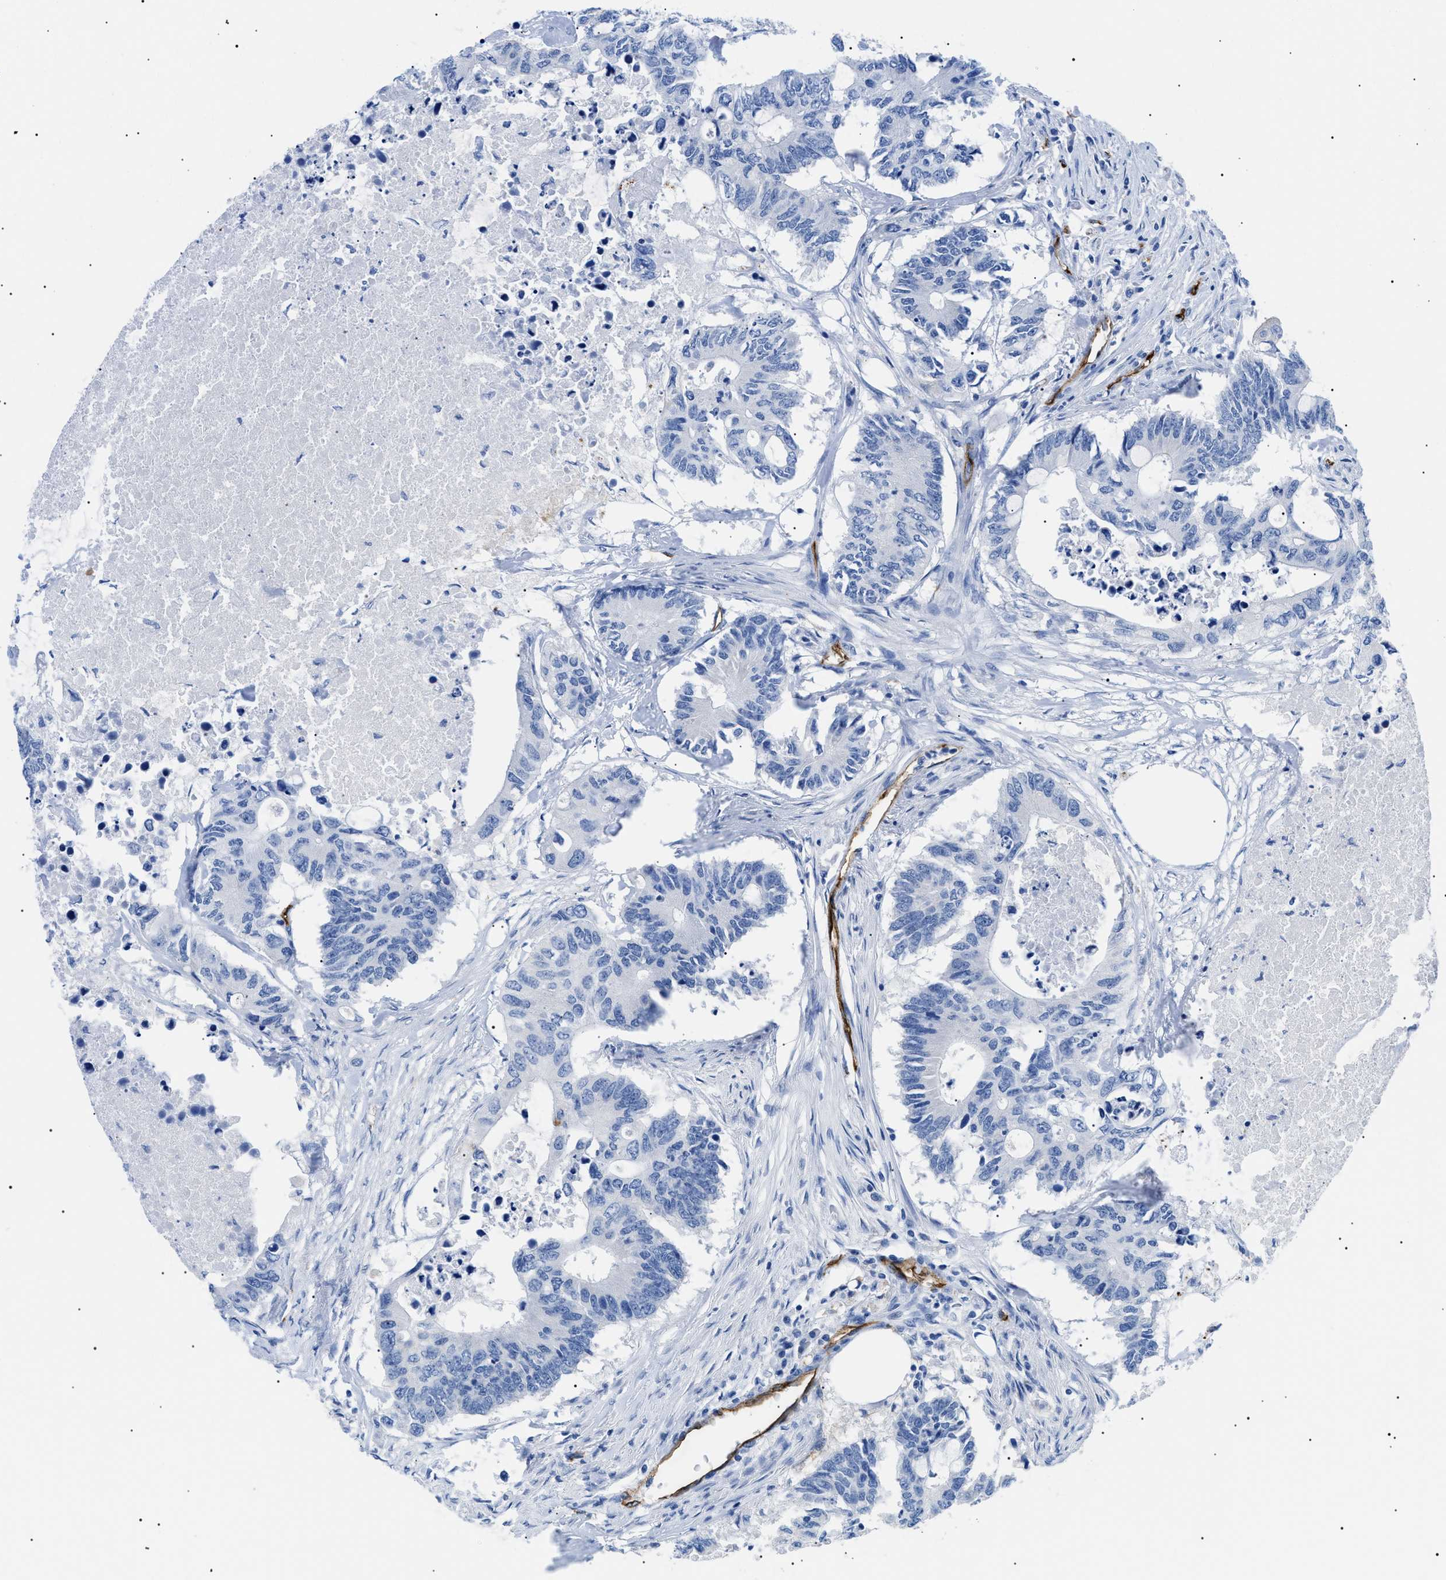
{"staining": {"intensity": "negative", "quantity": "none", "location": "none"}, "tissue": "colorectal cancer", "cell_type": "Tumor cells", "image_type": "cancer", "snomed": [{"axis": "morphology", "description": "Adenocarcinoma, NOS"}, {"axis": "topography", "description": "Colon"}], "caption": "IHC photomicrograph of neoplastic tissue: colorectal adenocarcinoma stained with DAB exhibits no significant protein staining in tumor cells.", "gene": "PODXL", "patient": {"sex": "male", "age": 71}}